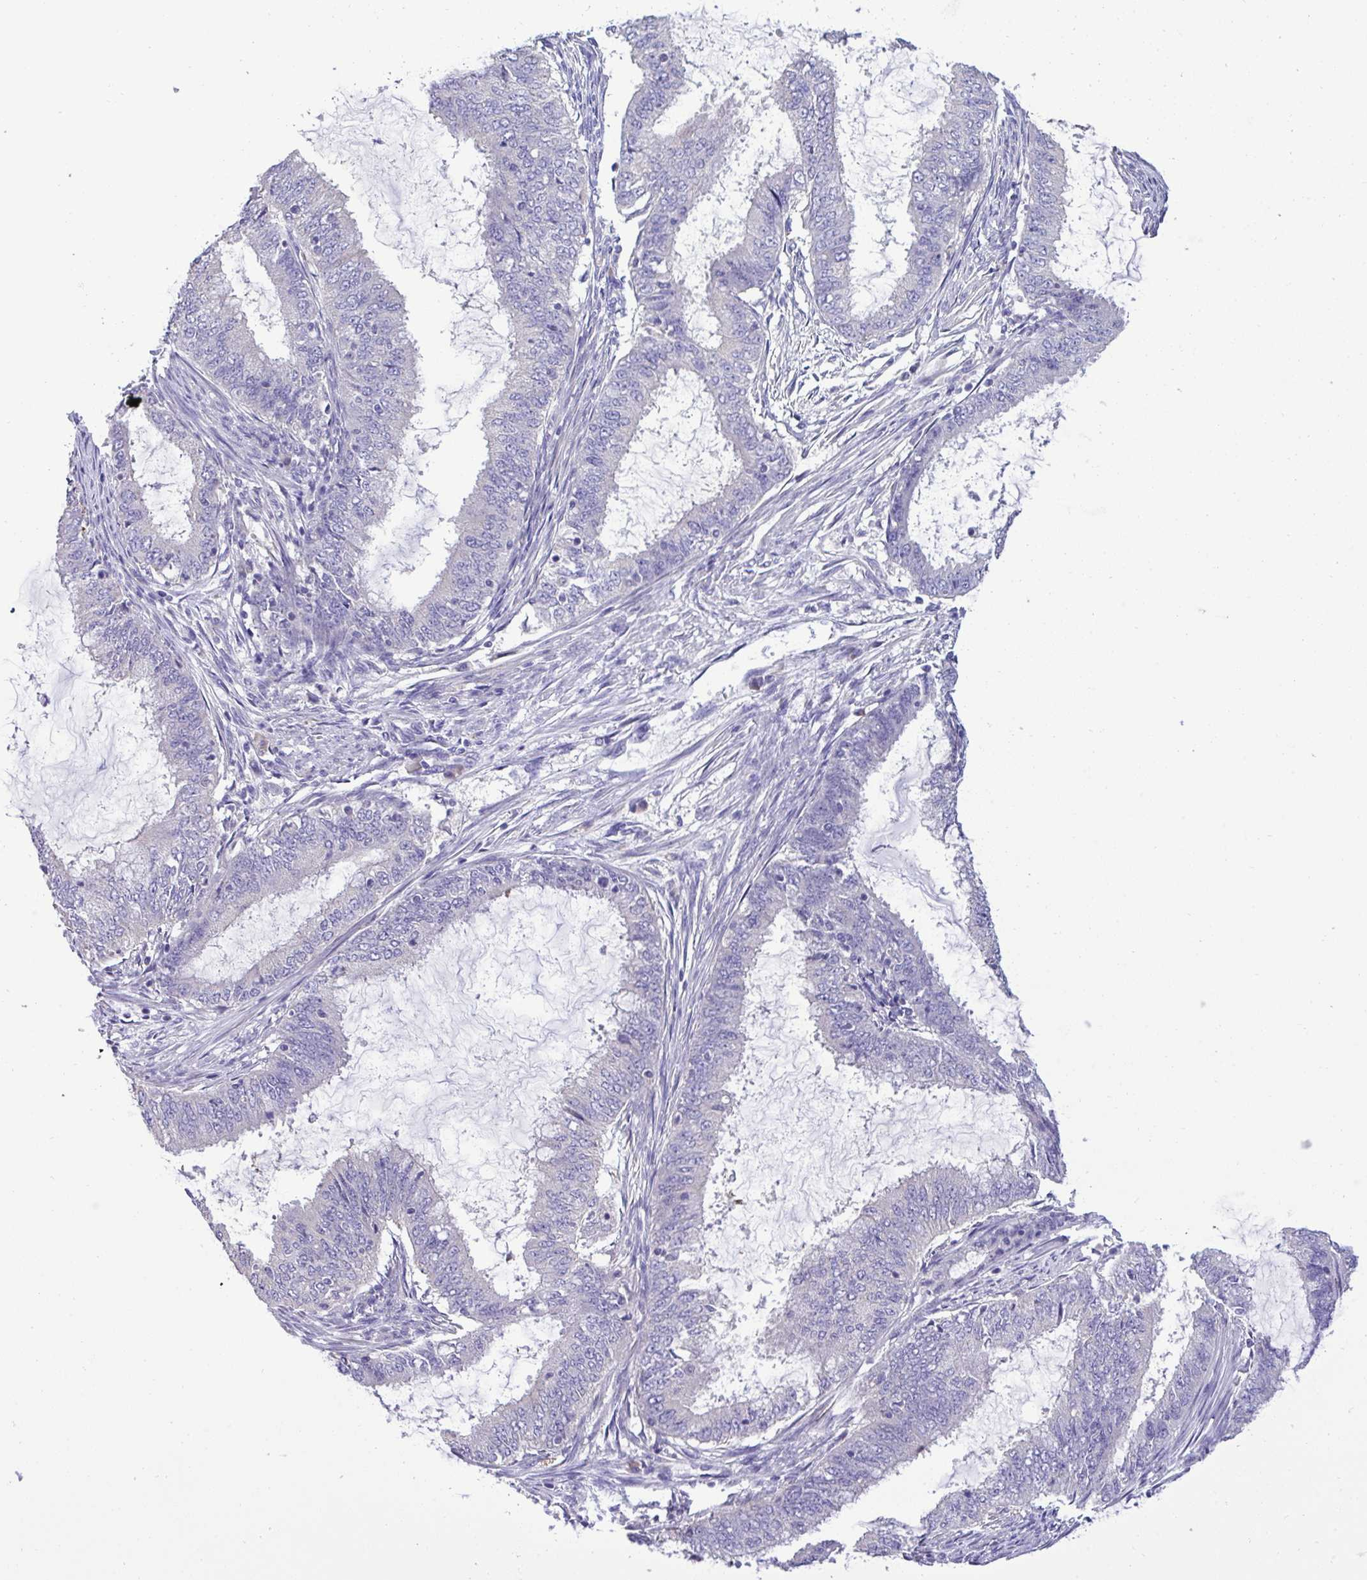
{"staining": {"intensity": "negative", "quantity": "none", "location": "none"}, "tissue": "endometrial cancer", "cell_type": "Tumor cells", "image_type": "cancer", "snomed": [{"axis": "morphology", "description": "Adenocarcinoma, NOS"}, {"axis": "topography", "description": "Endometrium"}], "caption": "Endometrial adenocarcinoma was stained to show a protein in brown. There is no significant positivity in tumor cells. (DAB (3,3'-diaminobenzidine) immunohistochemistry (IHC) visualized using brightfield microscopy, high magnification).", "gene": "ST8SIA2", "patient": {"sex": "female", "age": 51}}